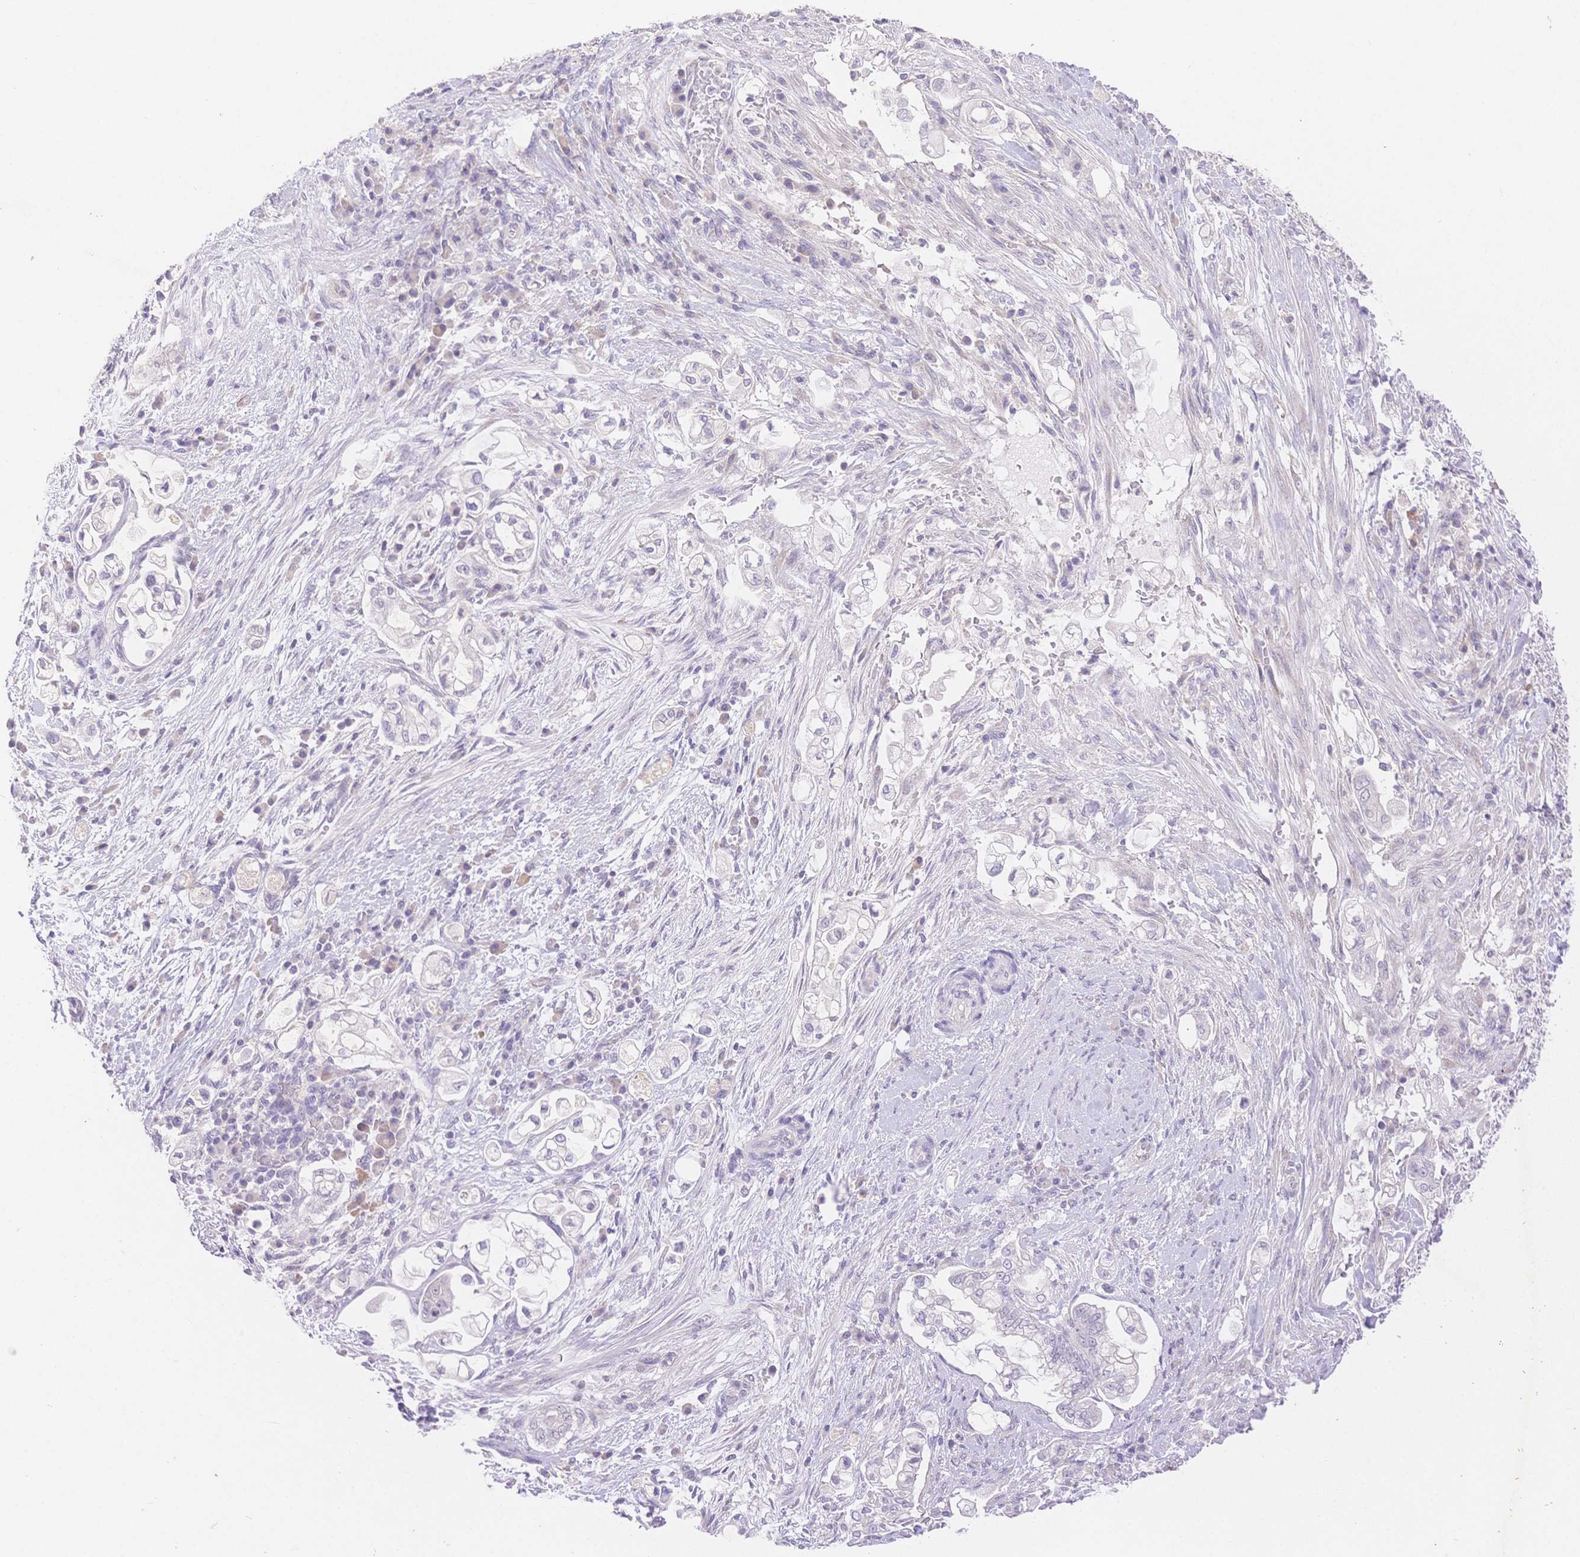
{"staining": {"intensity": "negative", "quantity": "none", "location": "none"}, "tissue": "pancreatic cancer", "cell_type": "Tumor cells", "image_type": "cancer", "snomed": [{"axis": "morphology", "description": "Adenocarcinoma, NOS"}, {"axis": "topography", "description": "Pancreas"}], "caption": "Immunohistochemistry micrograph of neoplastic tissue: human pancreatic cancer (adenocarcinoma) stained with DAB displays no significant protein expression in tumor cells.", "gene": "MYOM1", "patient": {"sex": "female", "age": 69}}